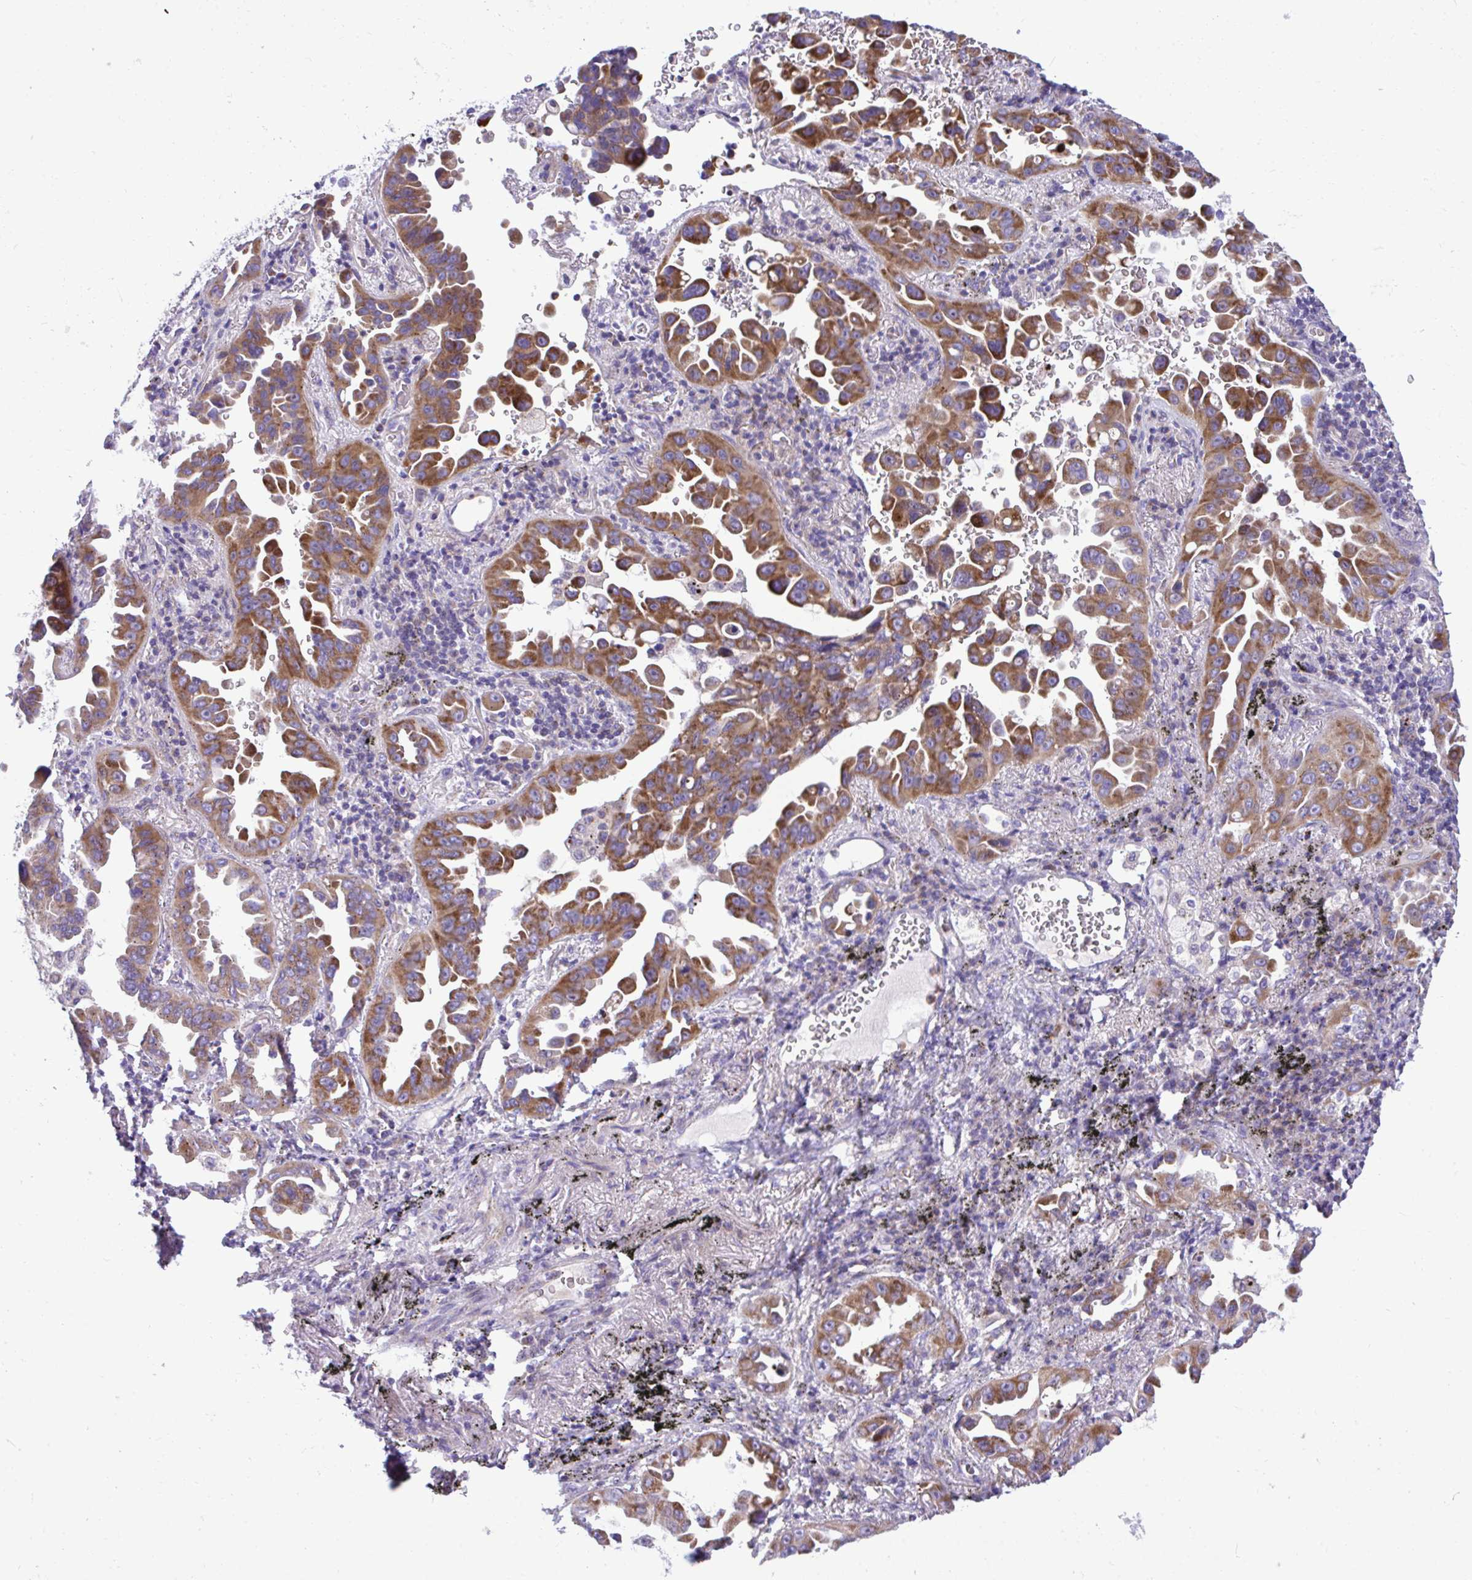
{"staining": {"intensity": "moderate", "quantity": ">75%", "location": "cytoplasmic/membranous"}, "tissue": "lung cancer", "cell_type": "Tumor cells", "image_type": "cancer", "snomed": [{"axis": "morphology", "description": "Adenocarcinoma, NOS"}, {"axis": "topography", "description": "Lung"}], "caption": "A histopathology image of human lung cancer stained for a protein exhibits moderate cytoplasmic/membranous brown staining in tumor cells.", "gene": "MRPS16", "patient": {"sex": "male", "age": 68}}